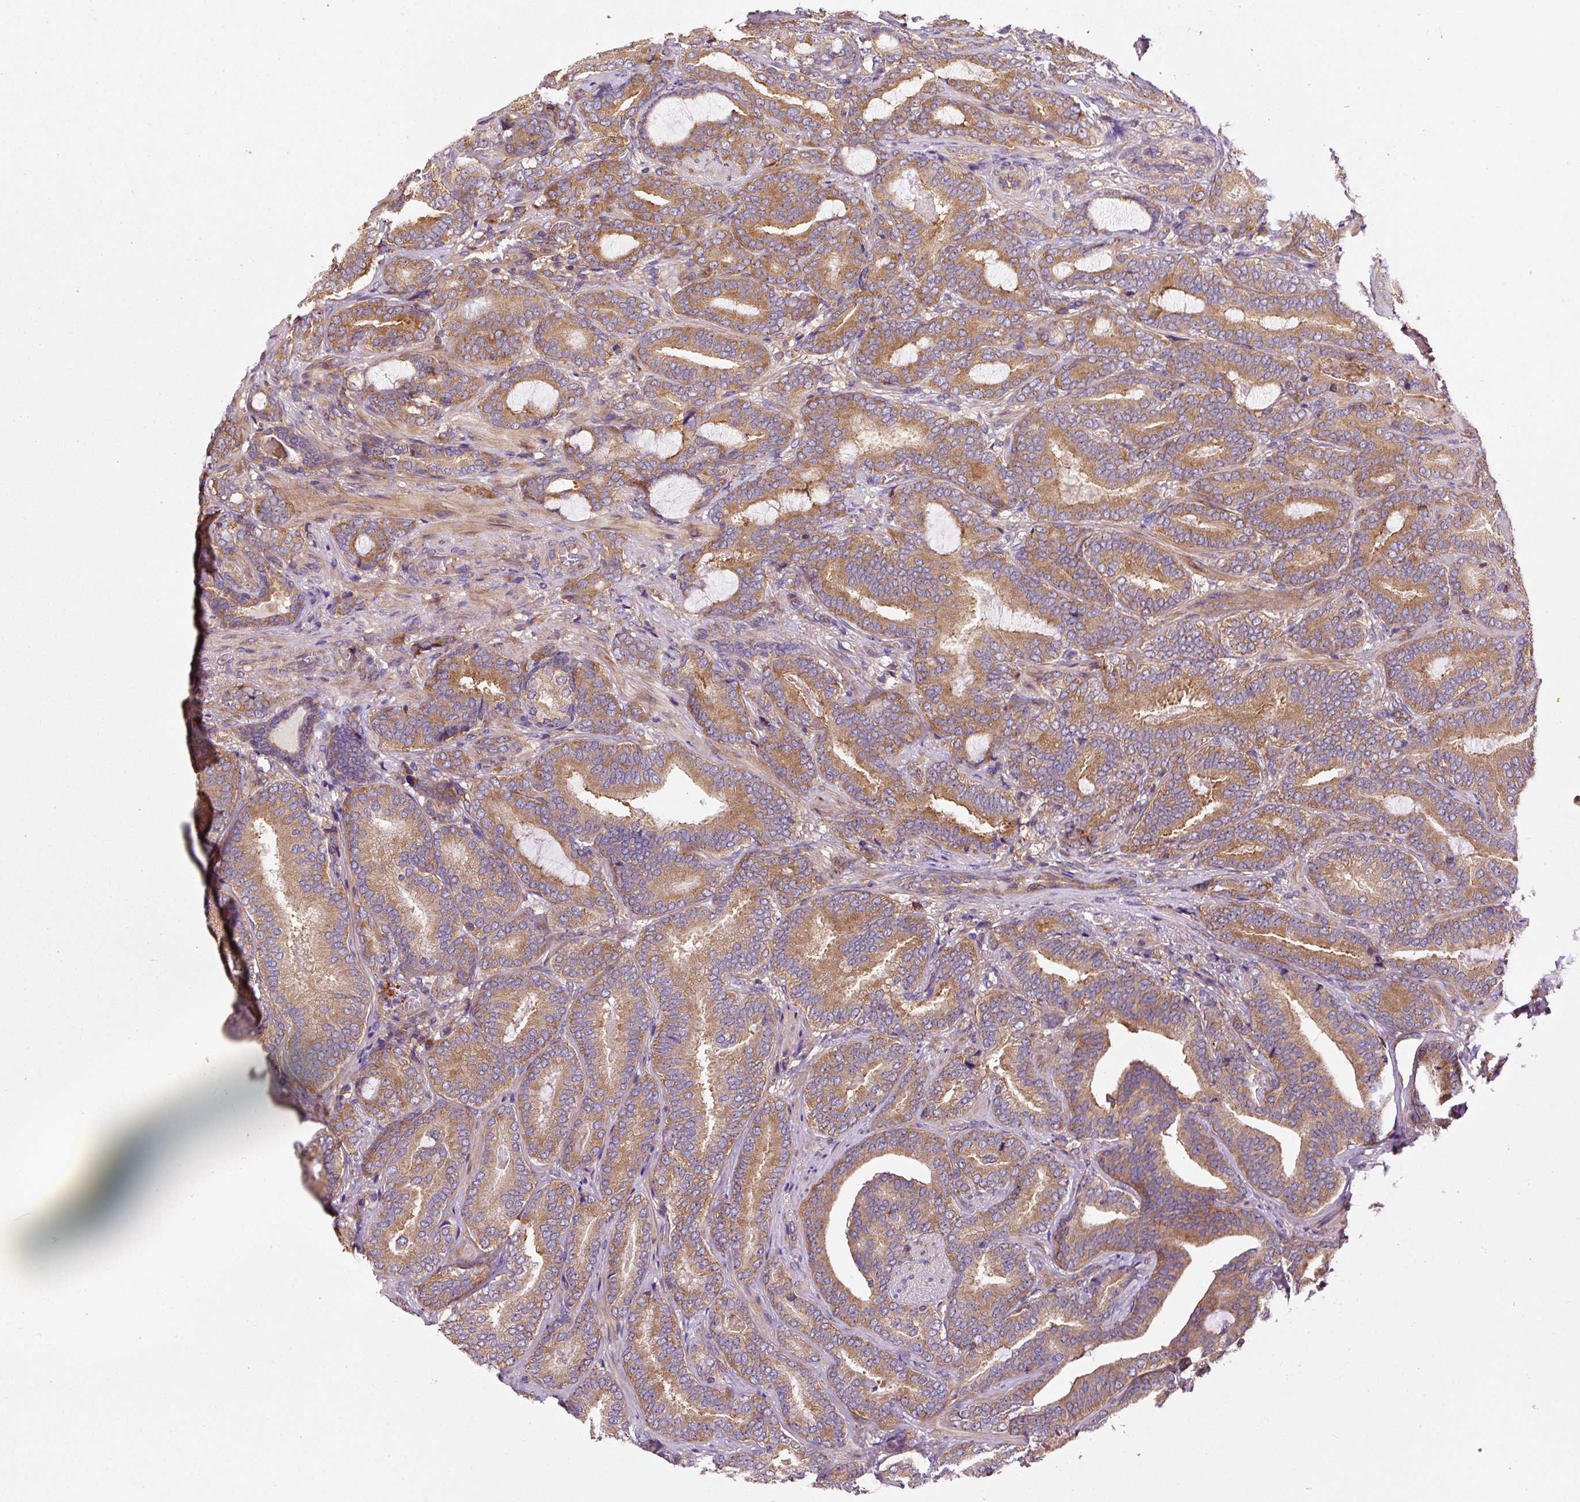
{"staining": {"intensity": "moderate", "quantity": ">75%", "location": "cytoplasmic/membranous"}, "tissue": "prostate cancer", "cell_type": "Tumor cells", "image_type": "cancer", "snomed": [{"axis": "morphology", "description": "Adenocarcinoma, Low grade"}, {"axis": "topography", "description": "Prostate and seminal vesicle, NOS"}], "caption": "A photomicrograph of prostate adenocarcinoma (low-grade) stained for a protein exhibits moderate cytoplasmic/membranous brown staining in tumor cells.", "gene": "EIF2S2", "patient": {"sex": "male", "age": 61}}